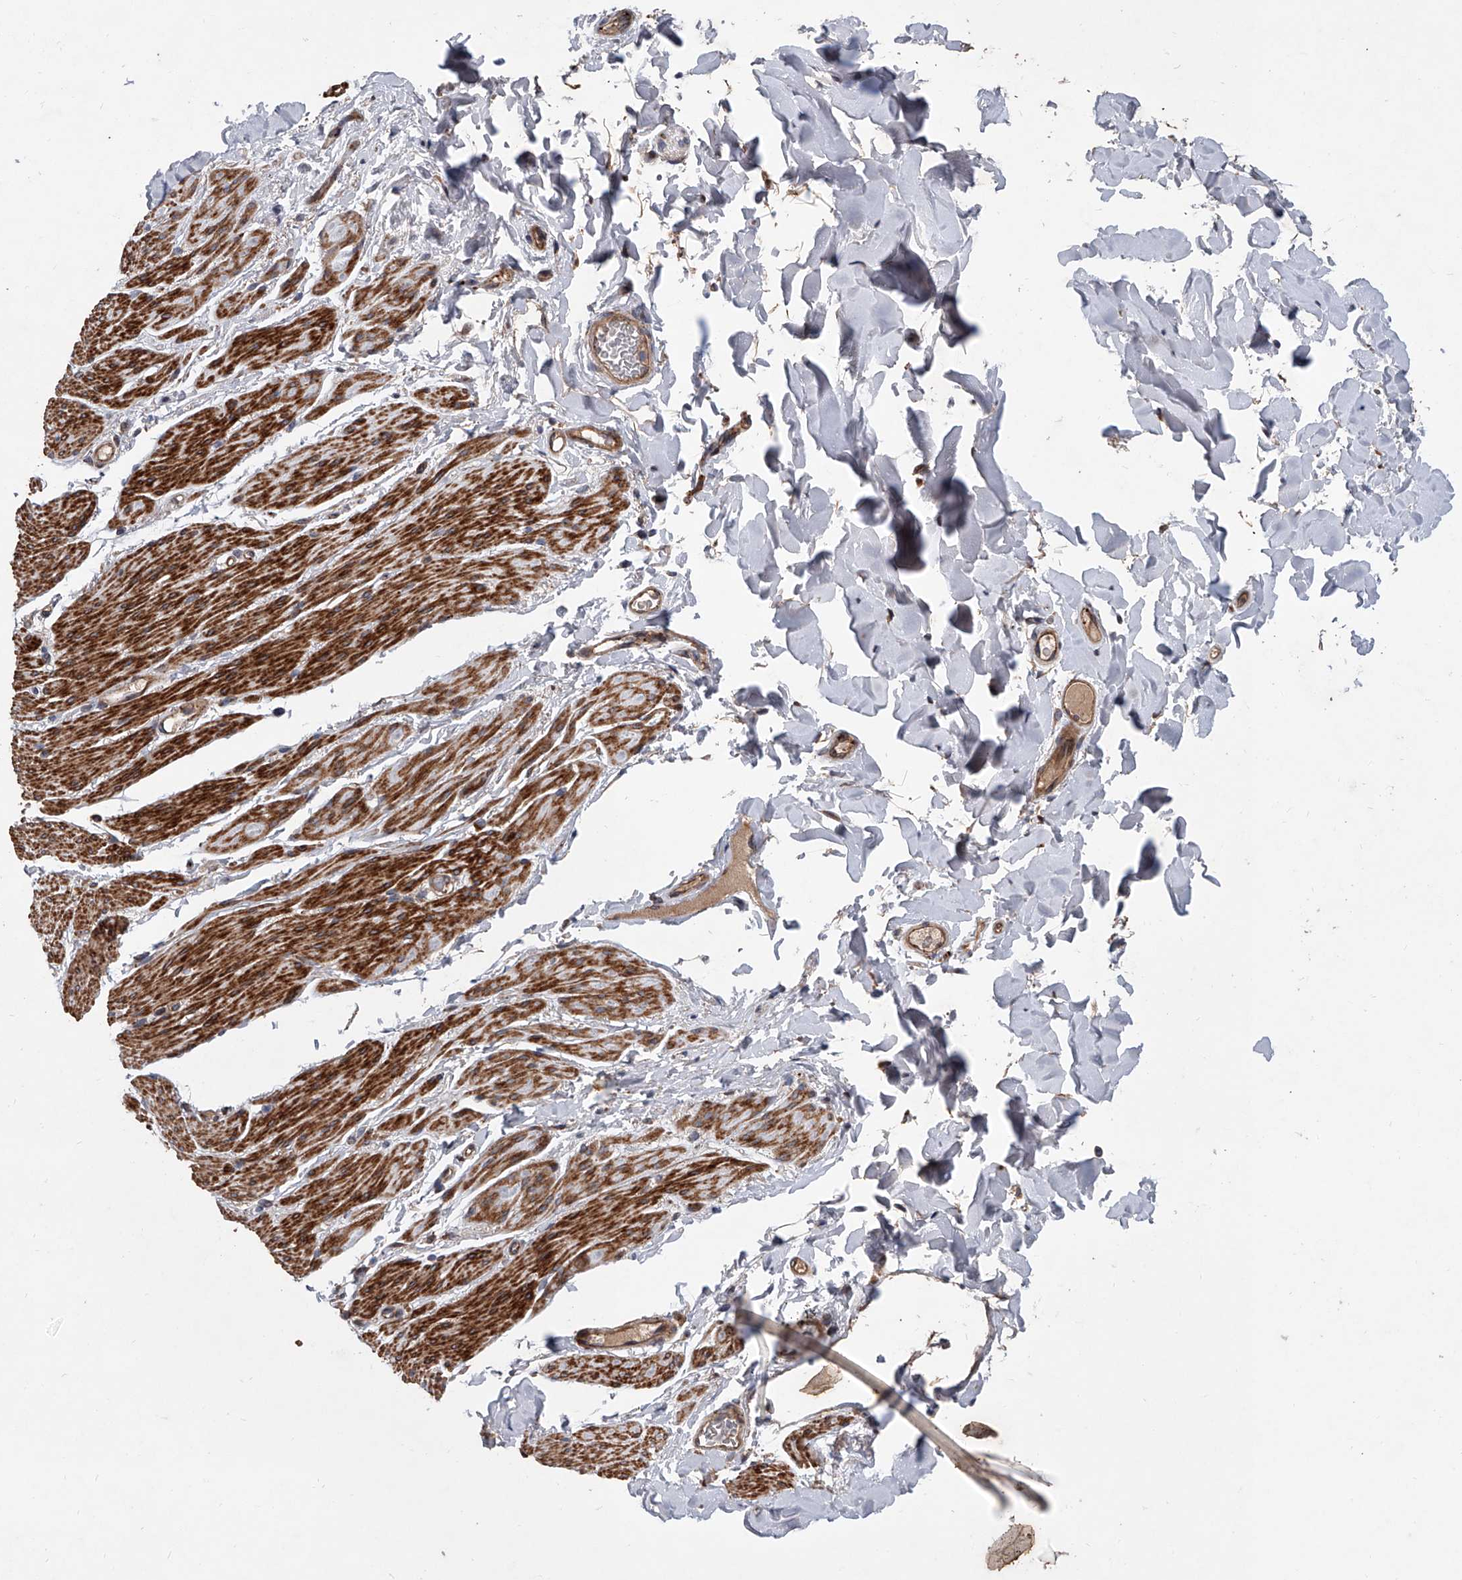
{"staining": {"intensity": "strong", "quantity": ">75%", "location": "cytoplasmic/membranous"}, "tissue": "smooth muscle", "cell_type": "Smooth muscle cells", "image_type": "normal", "snomed": [{"axis": "morphology", "description": "Normal tissue, NOS"}, {"axis": "topography", "description": "Colon"}, {"axis": "topography", "description": "Peripheral nerve tissue"}], "caption": "Immunohistochemical staining of unremarkable smooth muscle reveals high levels of strong cytoplasmic/membranous positivity in approximately >75% of smooth muscle cells. (IHC, brightfield microscopy, high magnification).", "gene": "USP47", "patient": {"sex": "female", "age": 61}}